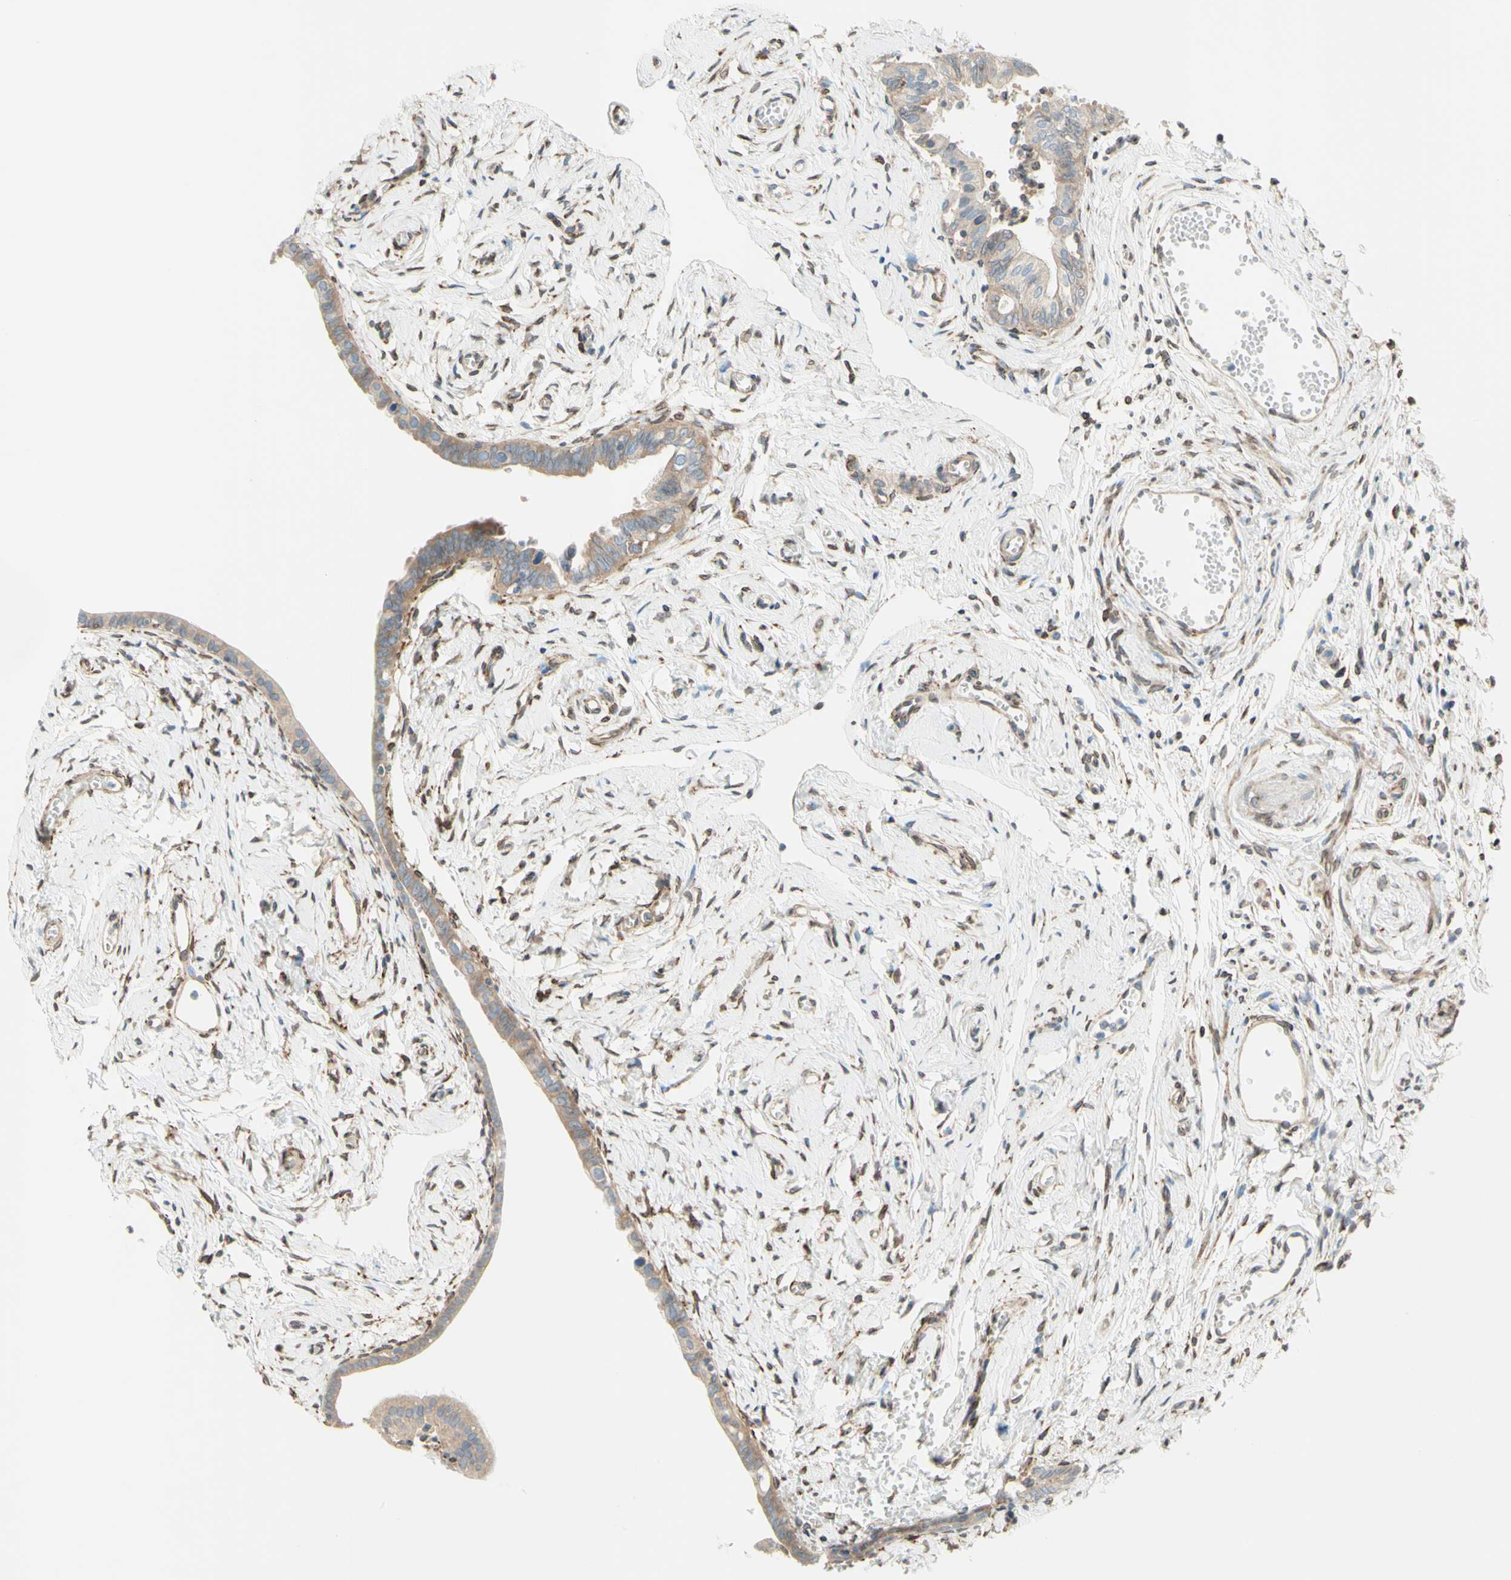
{"staining": {"intensity": "weak", "quantity": ">75%", "location": "cytoplasmic/membranous"}, "tissue": "fallopian tube", "cell_type": "Glandular cells", "image_type": "normal", "snomed": [{"axis": "morphology", "description": "Normal tissue, NOS"}, {"axis": "topography", "description": "Fallopian tube"}], "caption": "Immunohistochemistry of unremarkable fallopian tube exhibits low levels of weak cytoplasmic/membranous positivity in approximately >75% of glandular cells. (DAB (3,3'-diaminobenzidine) IHC, brown staining for protein, blue staining for nuclei).", "gene": "TRAF2", "patient": {"sex": "female", "age": 71}}